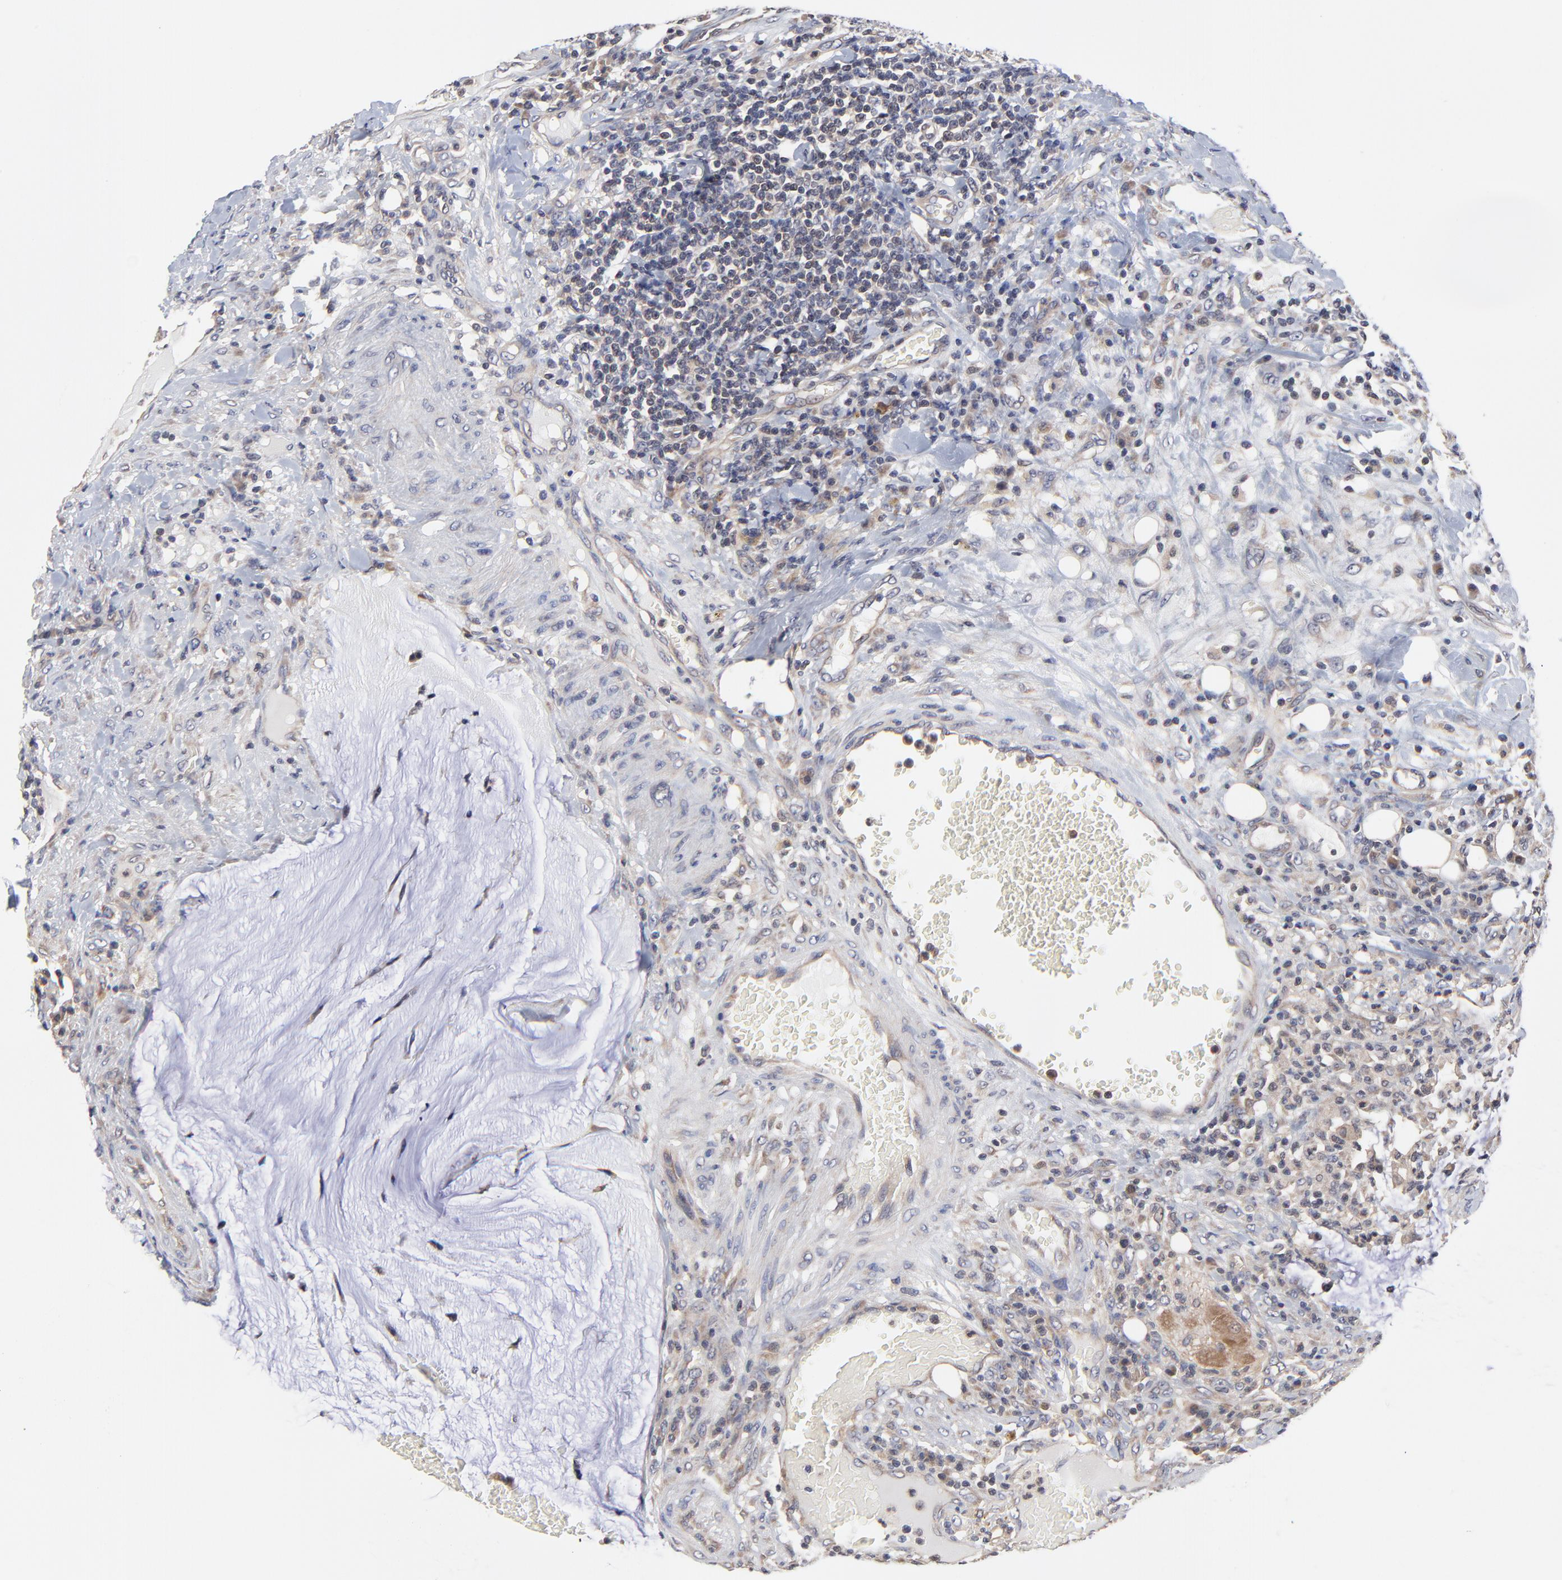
{"staining": {"intensity": "weak", "quantity": ">75%", "location": "cytoplasmic/membranous"}, "tissue": "colorectal cancer", "cell_type": "Tumor cells", "image_type": "cancer", "snomed": [{"axis": "morphology", "description": "Adenocarcinoma, NOS"}, {"axis": "topography", "description": "Colon"}], "caption": "DAB (3,3'-diaminobenzidine) immunohistochemical staining of colorectal cancer exhibits weak cytoplasmic/membranous protein positivity in about >75% of tumor cells.", "gene": "PCMT1", "patient": {"sex": "male", "age": 54}}